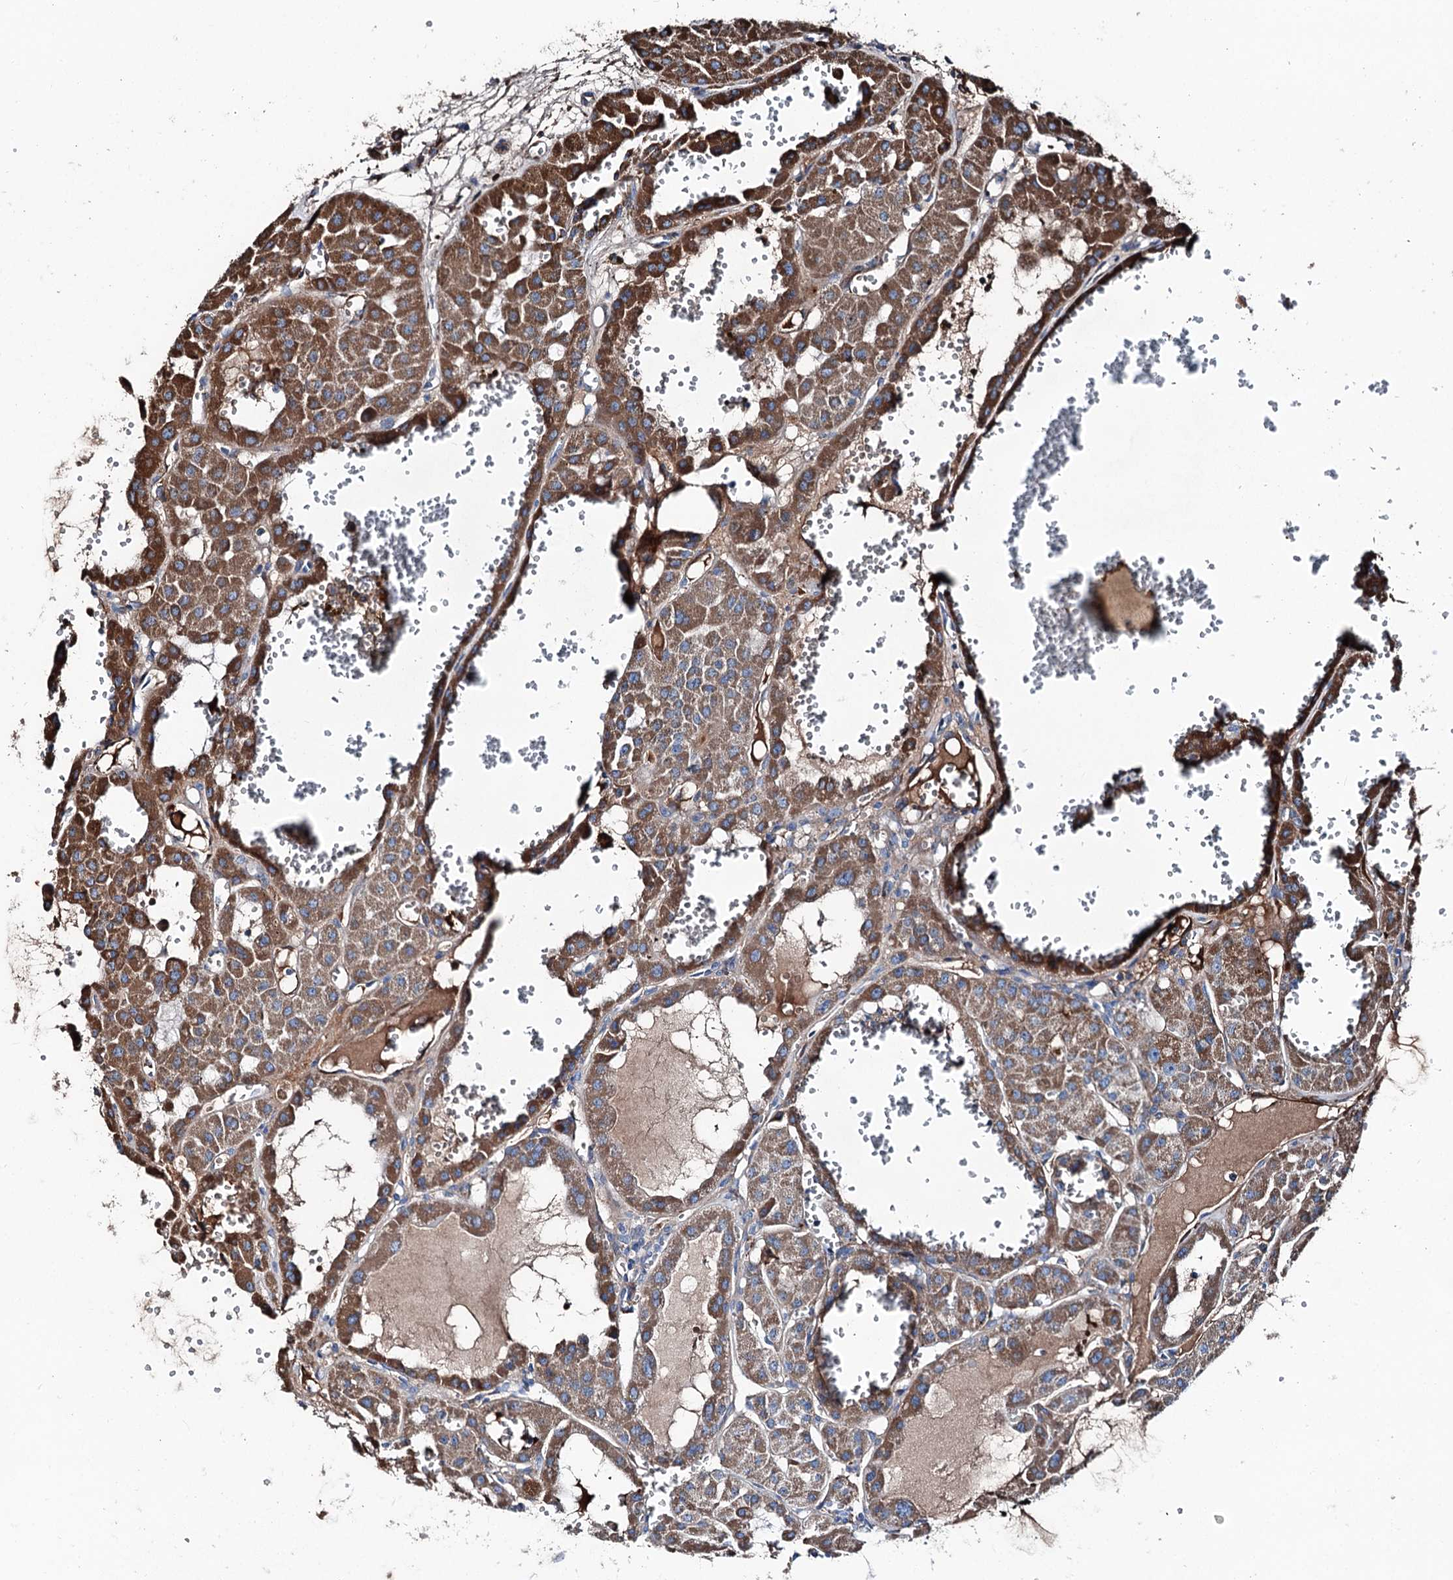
{"staining": {"intensity": "moderate", "quantity": ">75%", "location": "cytoplasmic/membranous"}, "tissue": "renal cancer", "cell_type": "Tumor cells", "image_type": "cancer", "snomed": [{"axis": "morphology", "description": "Carcinoma, NOS"}, {"axis": "topography", "description": "Kidney"}], "caption": "A medium amount of moderate cytoplasmic/membranous positivity is appreciated in about >75% of tumor cells in renal carcinoma tissue. Using DAB (brown) and hematoxylin (blue) stains, captured at high magnification using brightfield microscopy.", "gene": "DDIAS", "patient": {"sex": "female", "age": 75}}